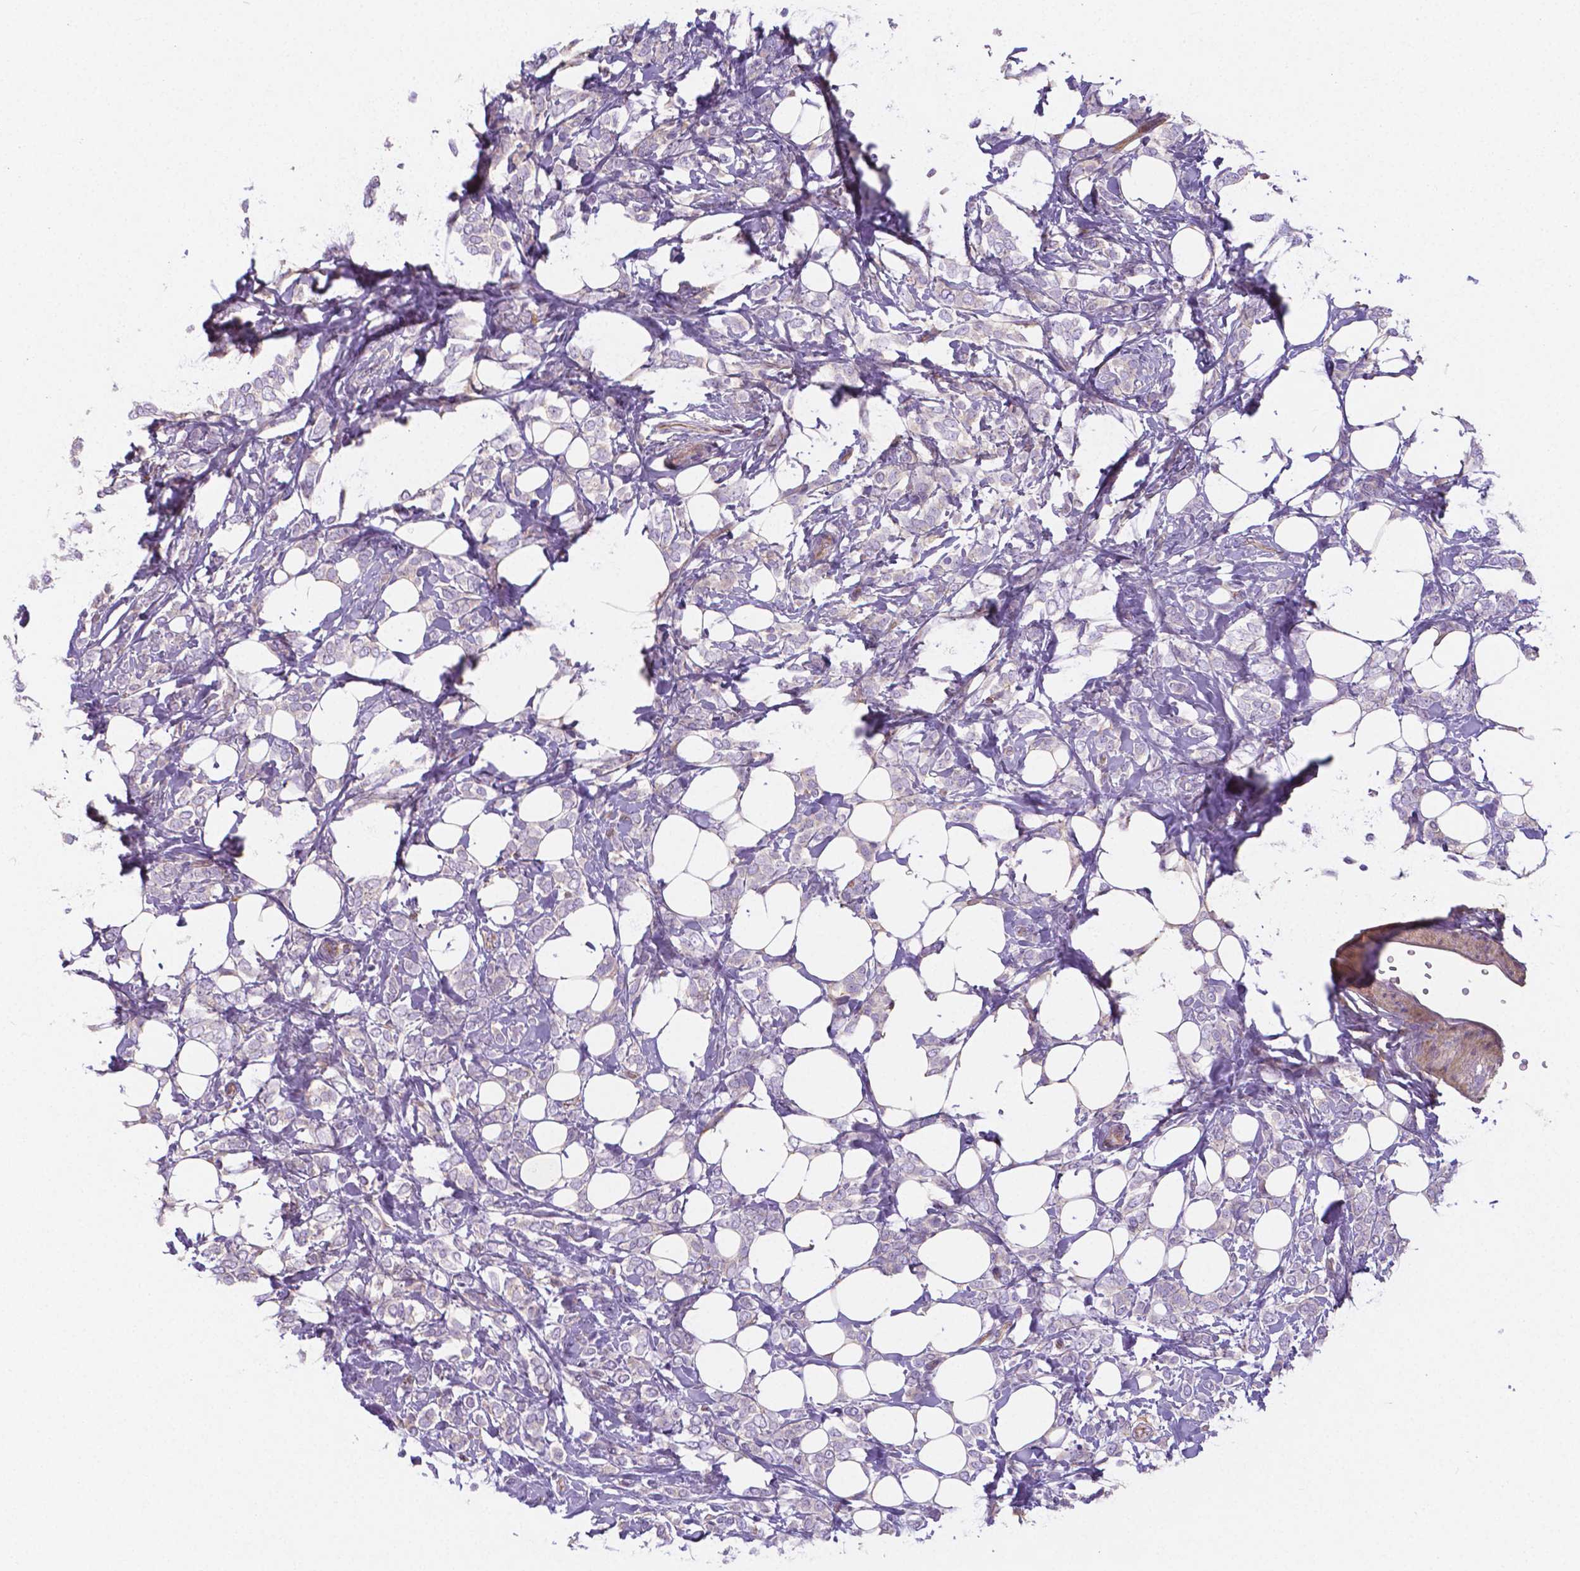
{"staining": {"intensity": "negative", "quantity": "none", "location": "none"}, "tissue": "breast cancer", "cell_type": "Tumor cells", "image_type": "cancer", "snomed": [{"axis": "morphology", "description": "Lobular carcinoma"}, {"axis": "topography", "description": "Breast"}], "caption": "Tumor cells show no significant protein staining in breast cancer (lobular carcinoma).", "gene": "CRMP1", "patient": {"sex": "female", "age": 49}}